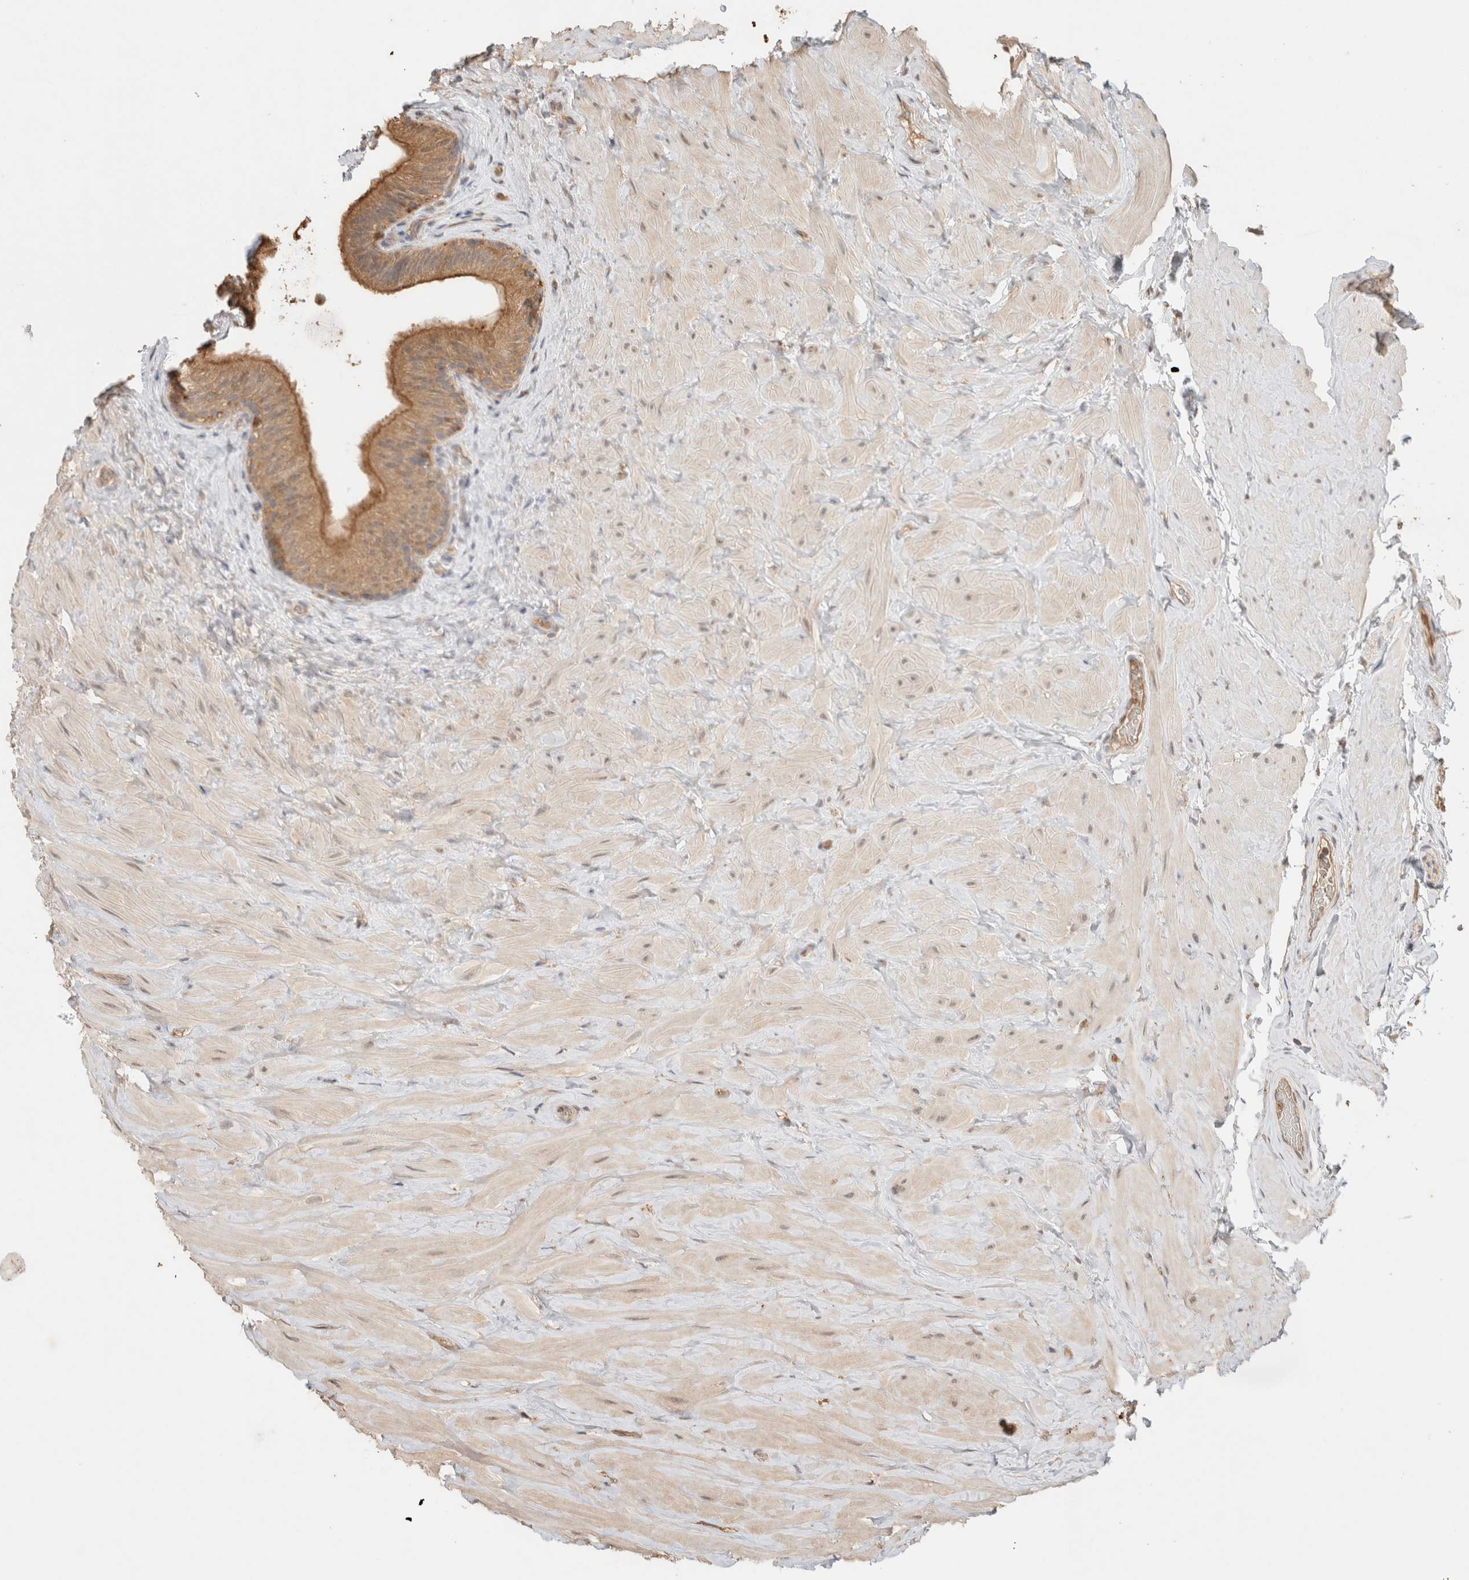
{"staining": {"intensity": "moderate", "quantity": ">75%", "location": "cytoplasmic/membranous,nuclear"}, "tissue": "epididymis", "cell_type": "Glandular cells", "image_type": "normal", "snomed": [{"axis": "morphology", "description": "Normal tissue, NOS"}, {"axis": "topography", "description": "Vascular tissue"}, {"axis": "topography", "description": "Epididymis"}], "caption": "Epididymis was stained to show a protein in brown. There is medium levels of moderate cytoplasmic/membranous,nuclear positivity in approximately >75% of glandular cells. (IHC, brightfield microscopy, high magnification).", "gene": "YWHAH", "patient": {"sex": "male", "age": 49}}